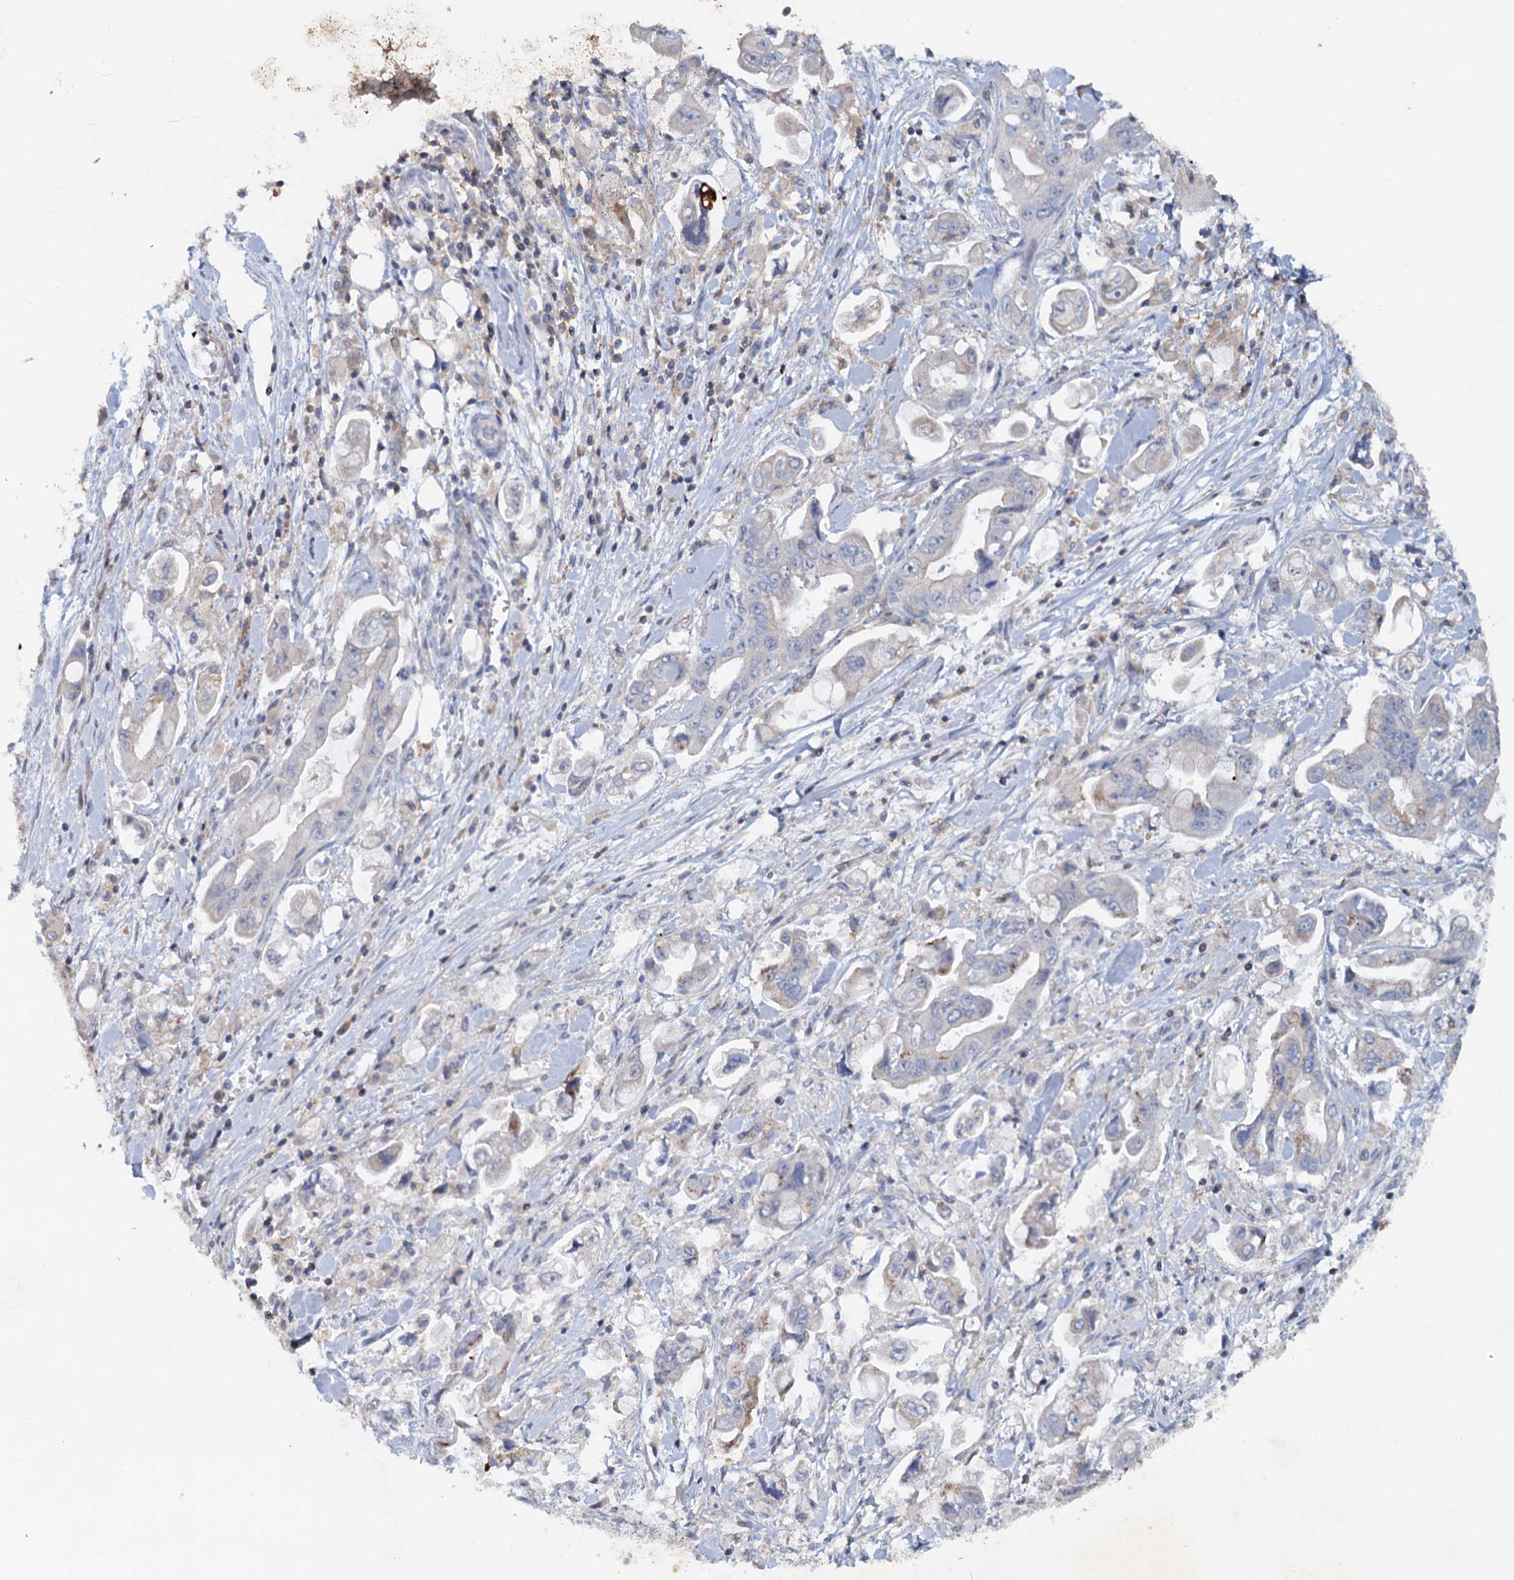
{"staining": {"intensity": "weak", "quantity": "<25%", "location": "cytoplasmic/membranous"}, "tissue": "stomach cancer", "cell_type": "Tumor cells", "image_type": "cancer", "snomed": [{"axis": "morphology", "description": "Adenocarcinoma, NOS"}, {"axis": "topography", "description": "Stomach"}], "caption": "Immunohistochemistry of stomach adenocarcinoma displays no positivity in tumor cells.", "gene": "LRCH4", "patient": {"sex": "male", "age": 62}}